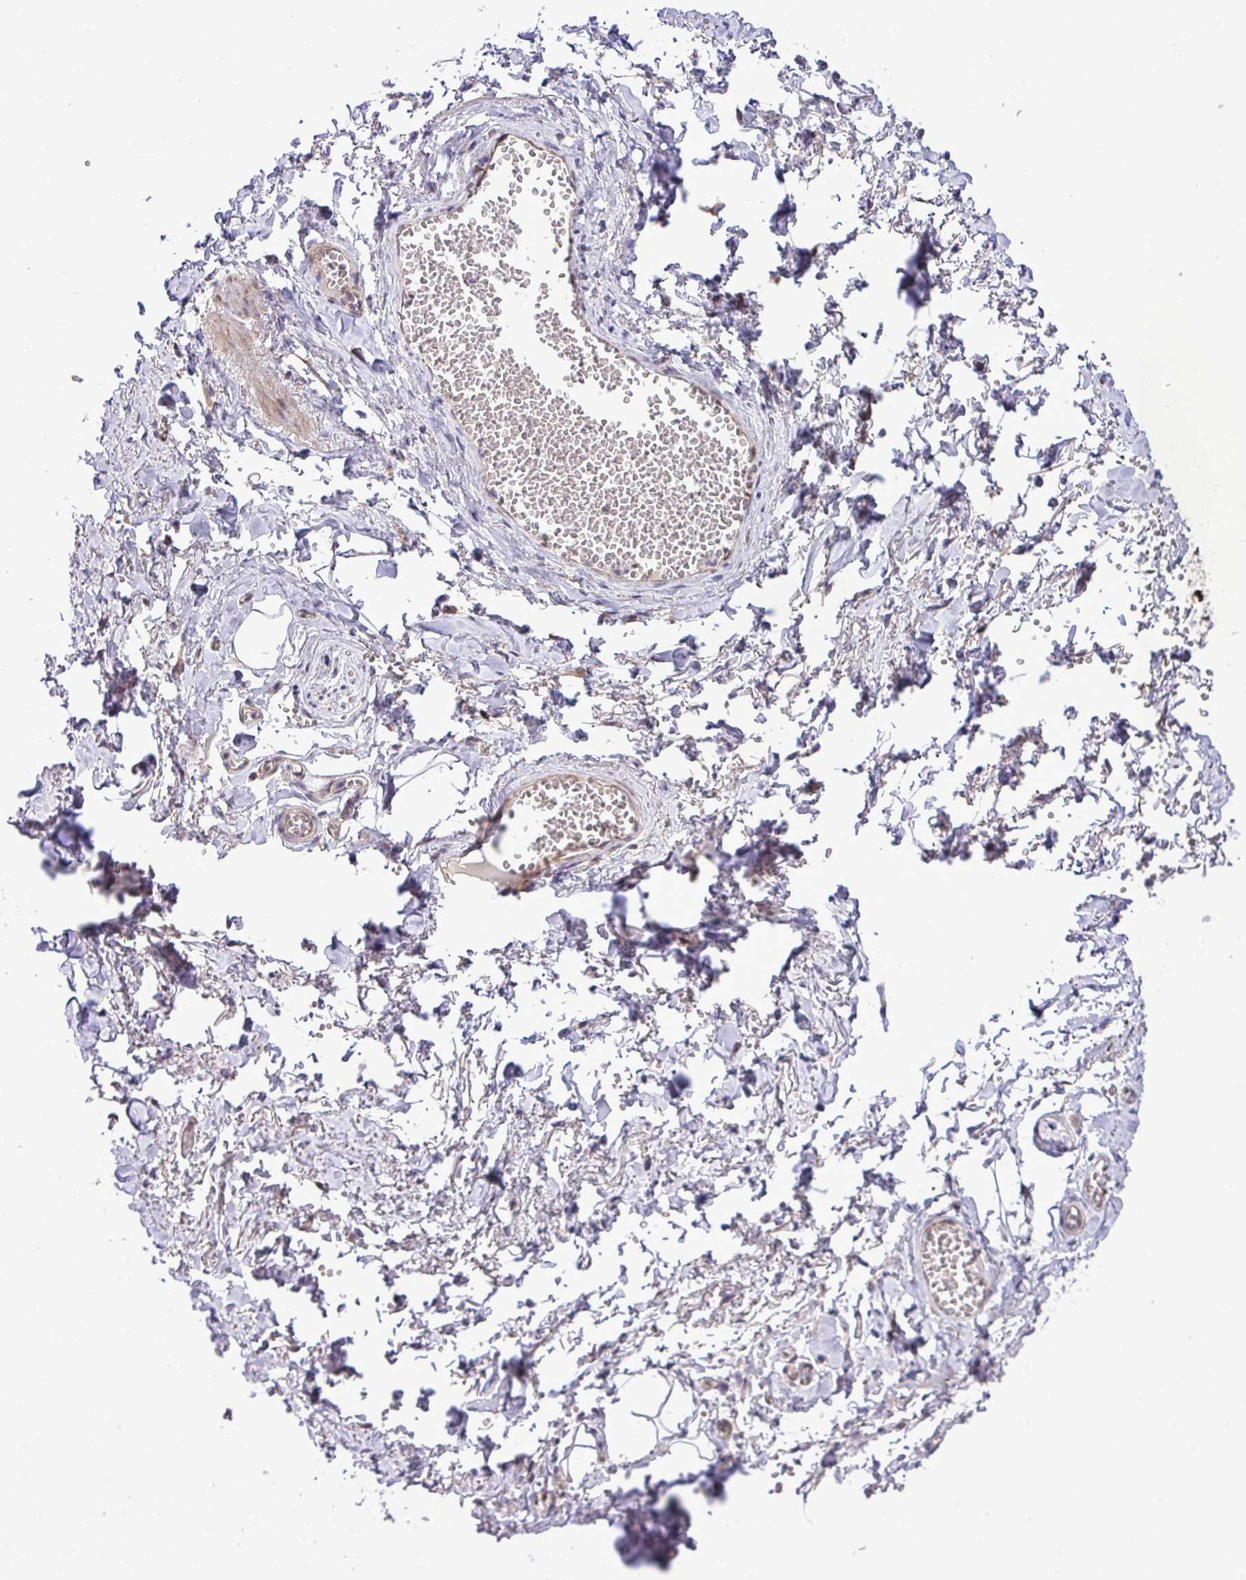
{"staining": {"intensity": "negative", "quantity": "none", "location": "none"}, "tissue": "adipose tissue", "cell_type": "Adipocytes", "image_type": "normal", "snomed": [{"axis": "morphology", "description": "Normal tissue, NOS"}, {"axis": "topography", "description": "Vulva"}, {"axis": "topography", "description": "Vagina"}, {"axis": "topography", "description": "Peripheral nerve tissue"}], "caption": "Immunohistochemical staining of normal adipose tissue reveals no significant staining in adipocytes.", "gene": "B3GNT9", "patient": {"sex": "female", "age": 66}}